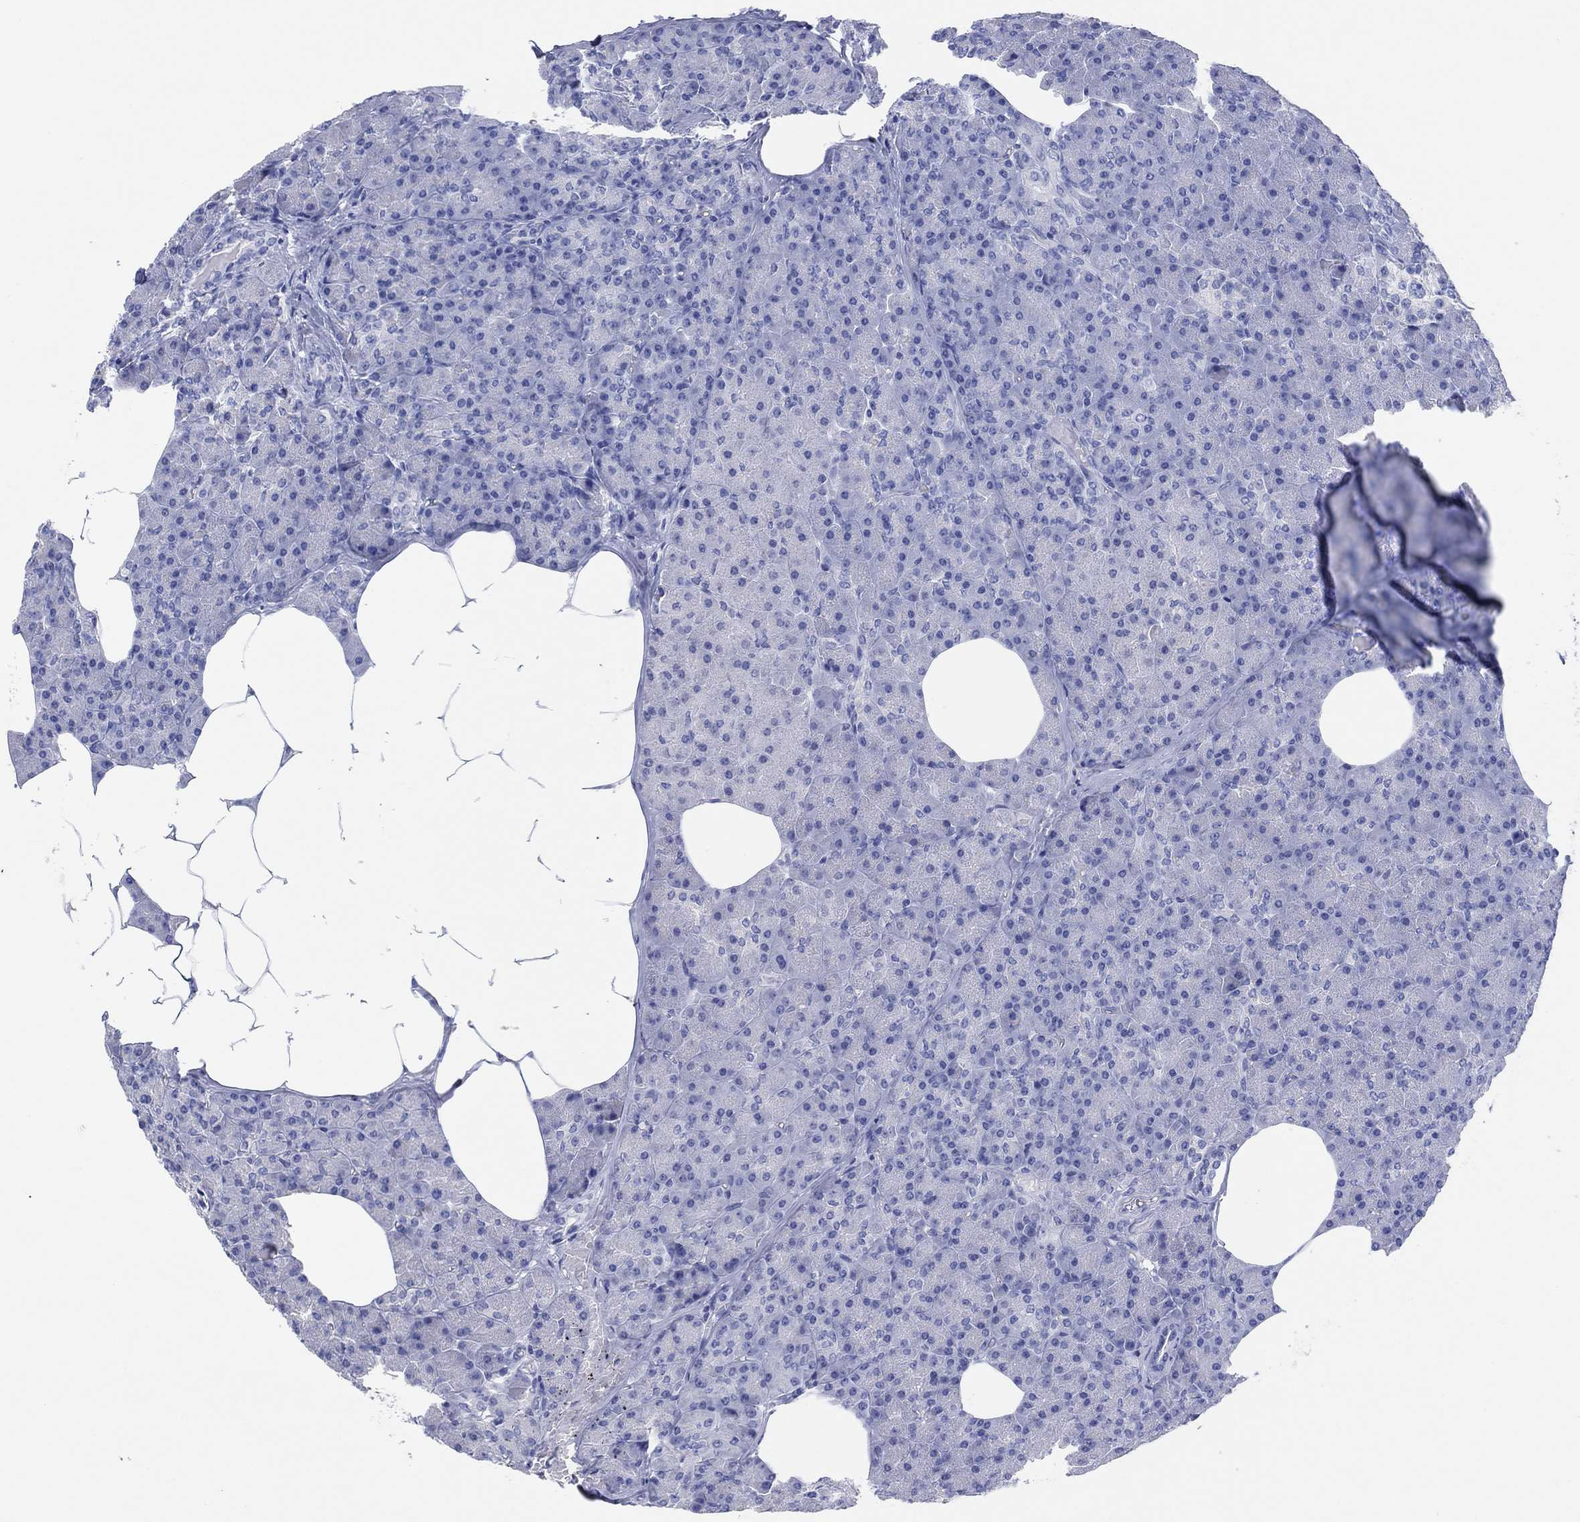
{"staining": {"intensity": "negative", "quantity": "none", "location": "none"}, "tissue": "pancreas", "cell_type": "Exocrine glandular cells", "image_type": "normal", "snomed": [{"axis": "morphology", "description": "Normal tissue, NOS"}, {"axis": "topography", "description": "Pancreas"}], "caption": "DAB immunohistochemical staining of normal human pancreas demonstrates no significant positivity in exocrine glandular cells.", "gene": "ERICH3", "patient": {"sex": "female", "age": 45}}